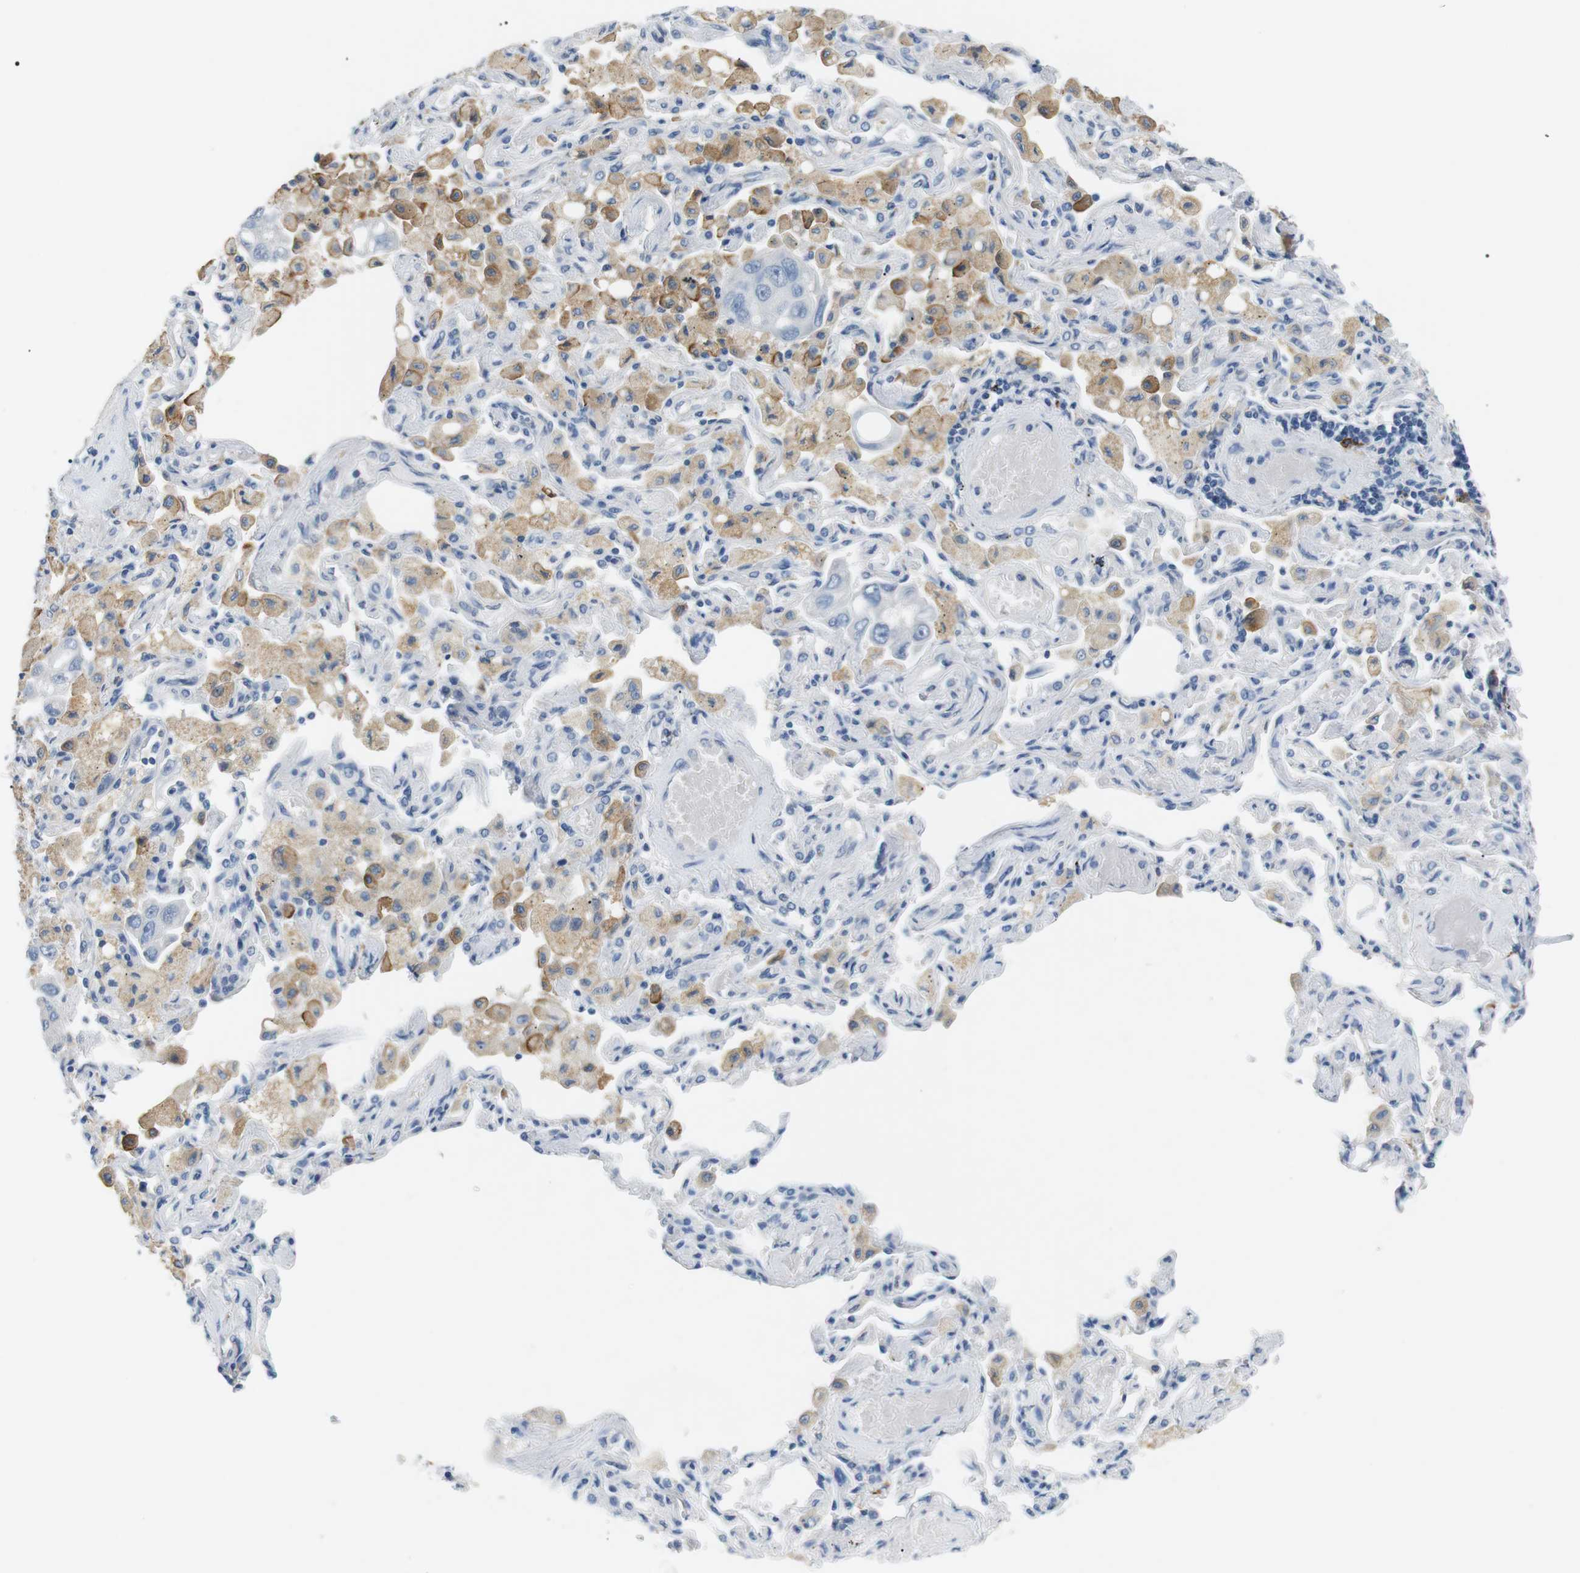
{"staining": {"intensity": "negative", "quantity": "none", "location": "none"}, "tissue": "lung cancer", "cell_type": "Tumor cells", "image_type": "cancer", "snomed": [{"axis": "morphology", "description": "Adenocarcinoma, NOS"}, {"axis": "topography", "description": "Lung"}], "caption": "Photomicrograph shows no protein expression in tumor cells of lung adenocarcinoma tissue. (Stains: DAB (3,3'-diaminobenzidine) IHC with hematoxylin counter stain, Microscopy: brightfield microscopy at high magnification).", "gene": "FCGRT", "patient": {"sex": "male", "age": 64}}